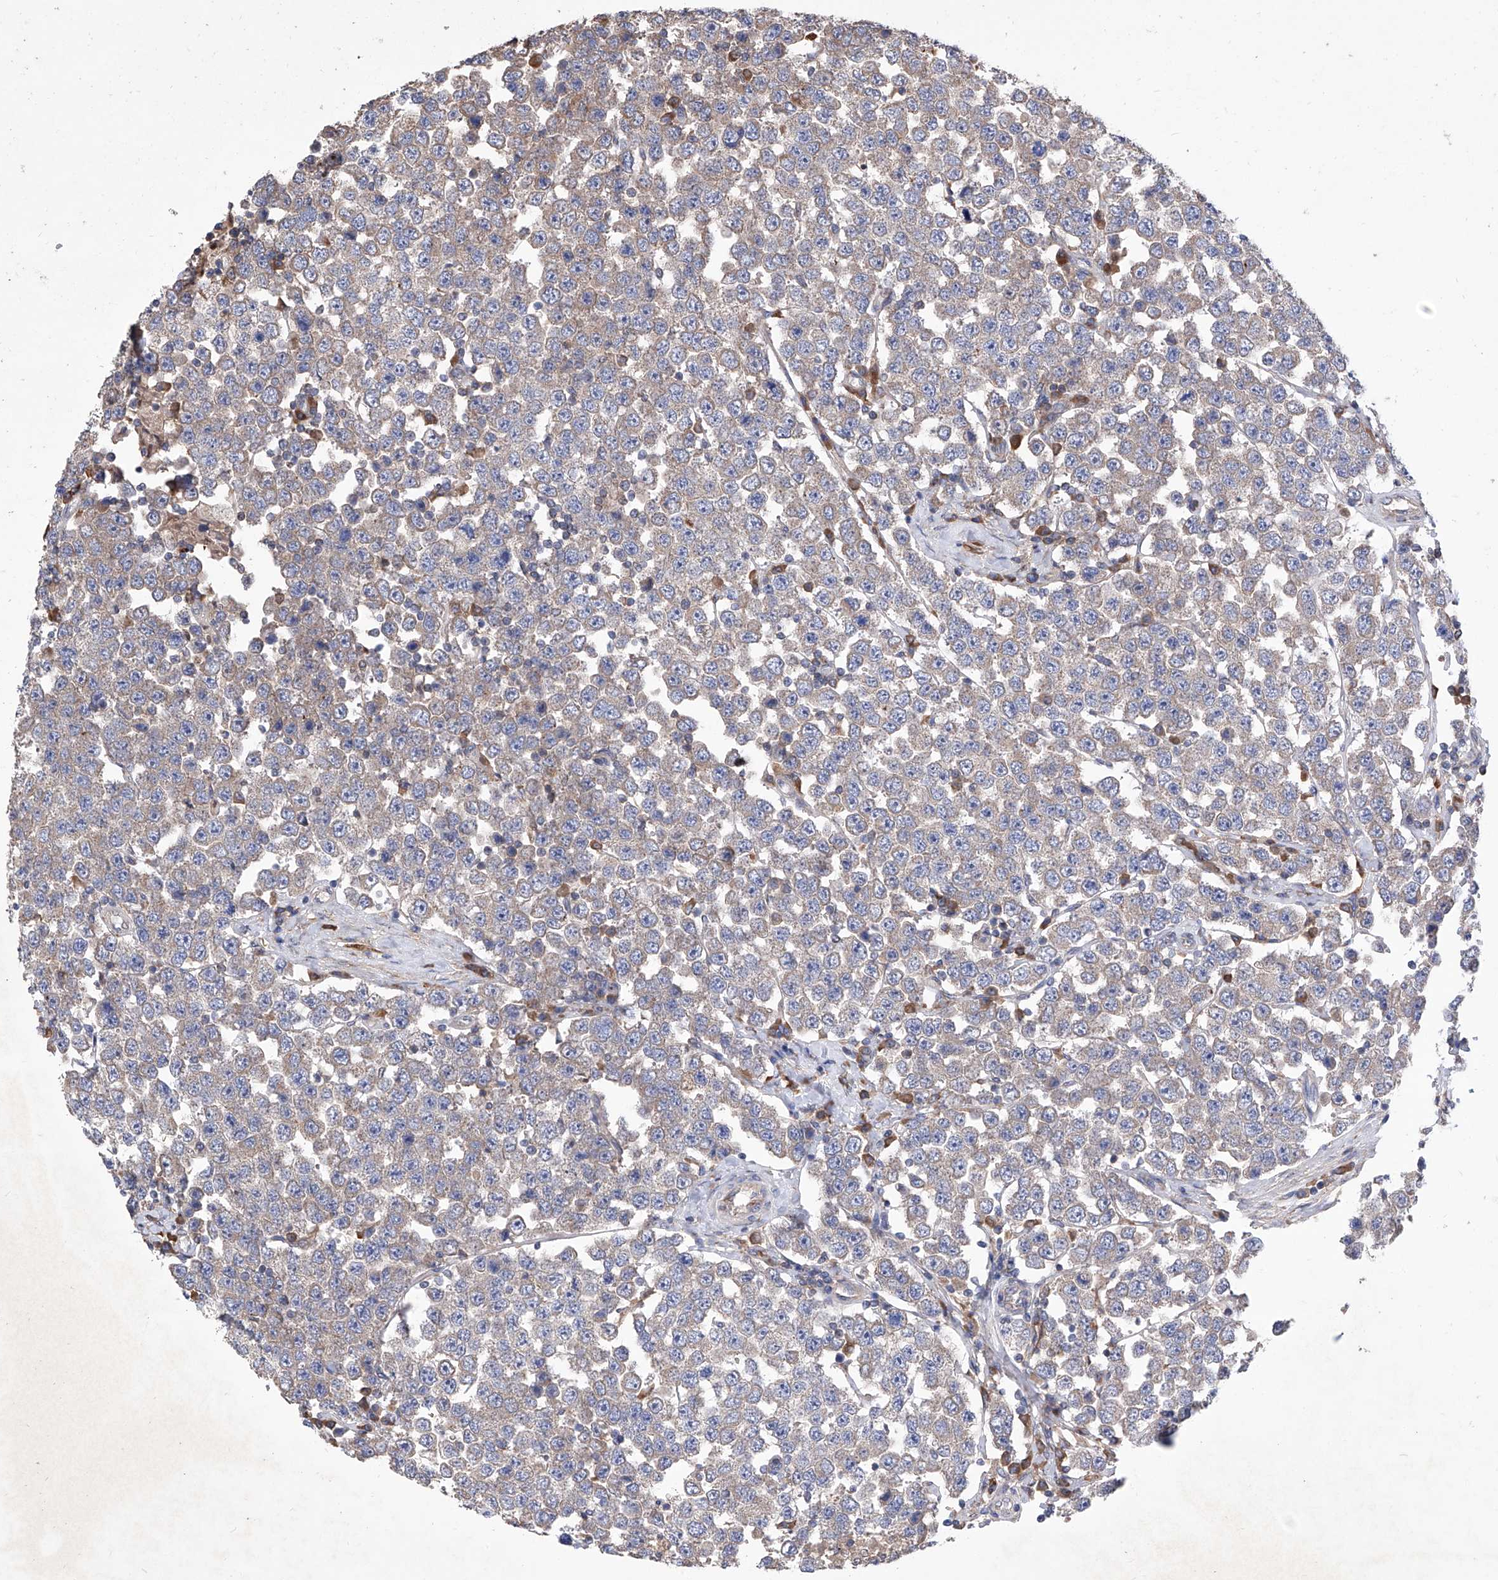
{"staining": {"intensity": "weak", "quantity": ">75%", "location": "cytoplasmic/membranous"}, "tissue": "testis cancer", "cell_type": "Tumor cells", "image_type": "cancer", "snomed": [{"axis": "morphology", "description": "Seminoma, NOS"}, {"axis": "topography", "description": "Testis"}], "caption": "Testis cancer stained for a protein (brown) displays weak cytoplasmic/membranous positive expression in approximately >75% of tumor cells.", "gene": "INPP5B", "patient": {"sex": "male", "age": 28}}